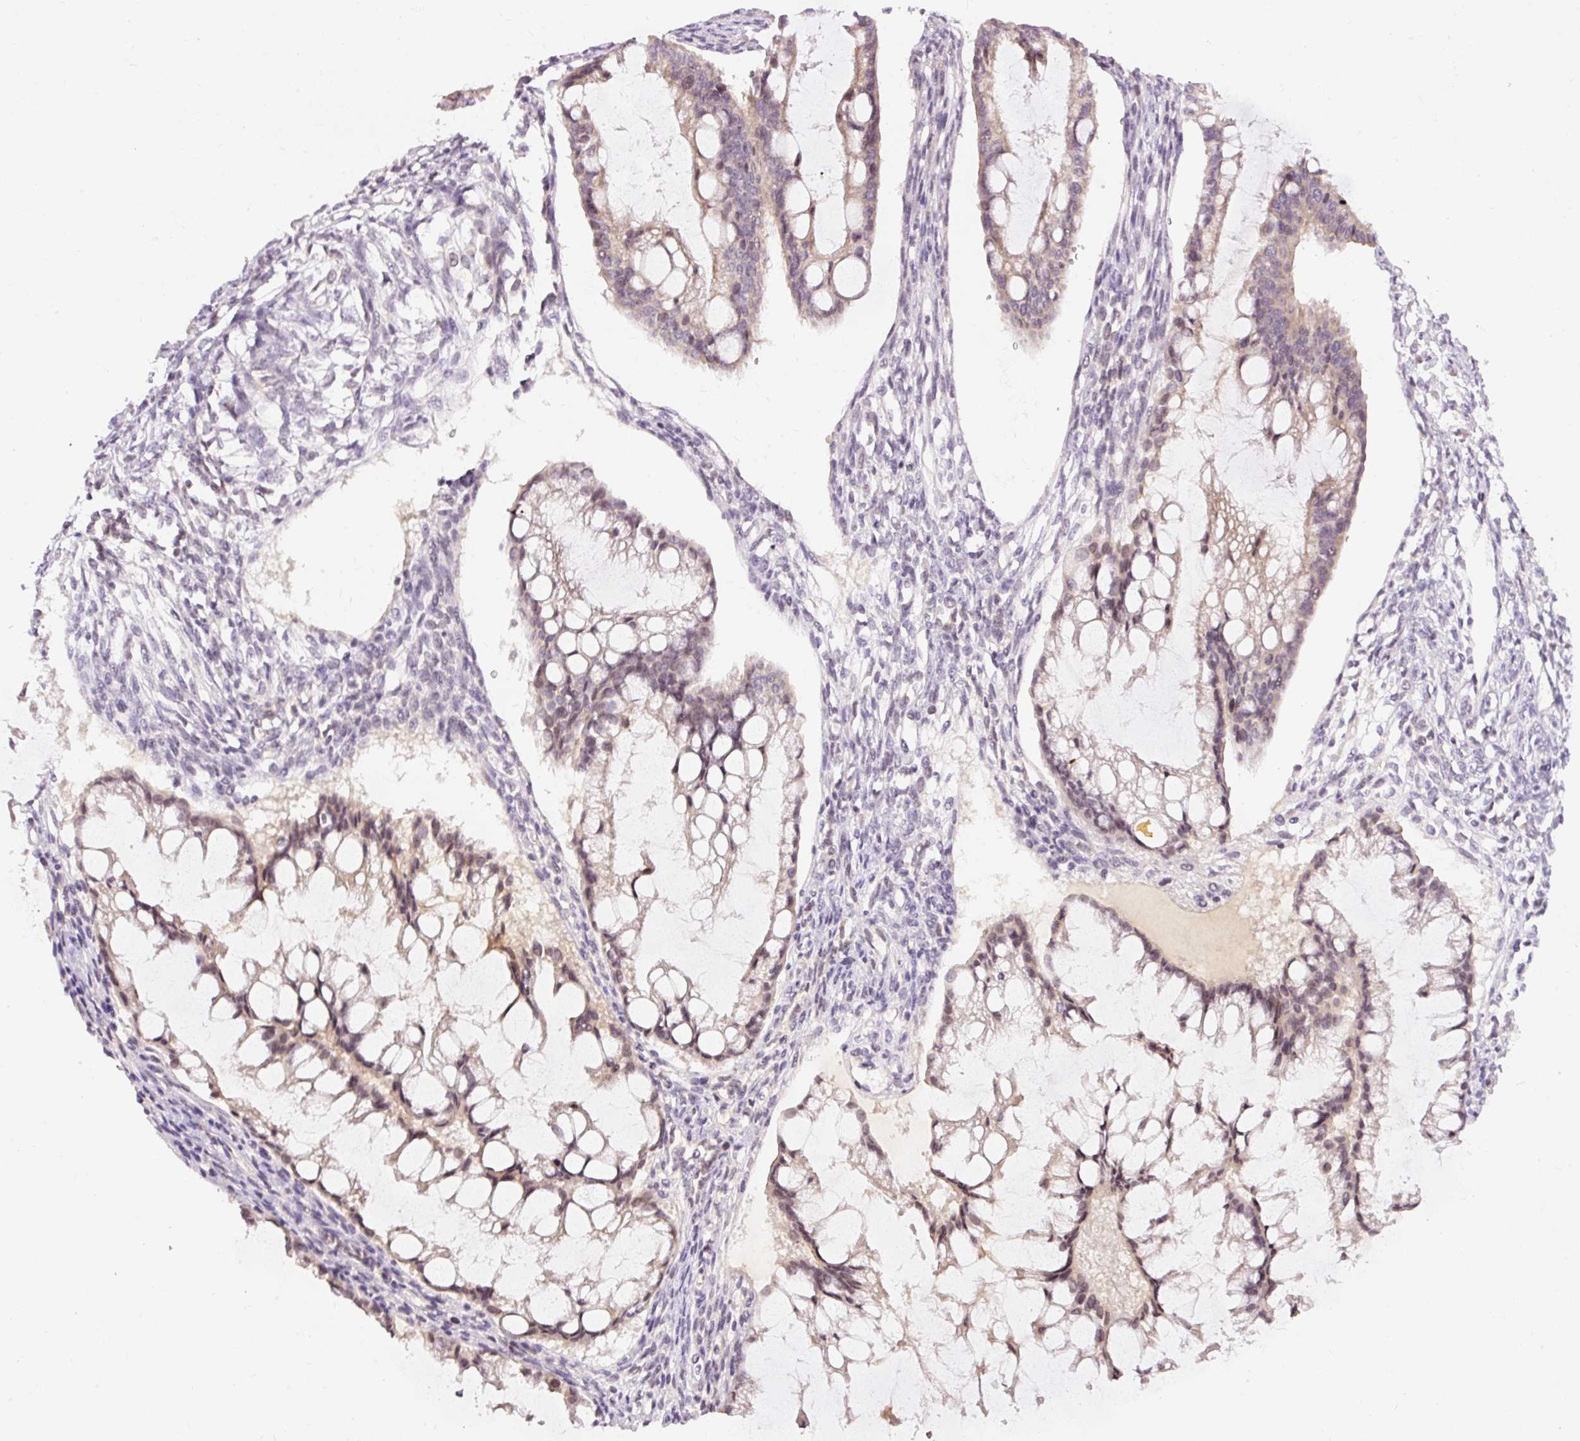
{"staining": {"intensity": "weak", "quantity": "<25%", "location": "nuclear"}, "tissue": "ovarian cancer", "cell_type": "Tumor cells", "image_type": "cancer", "snomed": [{"axis": "morphology", "description": "Cystadenocarcinoma, mucinous, NOS"}, {"axis": "topography", "description": "Ovary"}], "caption": "Immunohistochemical staining of human ovarian cancer displays no significant expression in tumor cells. Brightfield microscopy of immunohistochemistry stained with DAB (3,3'-diaminobenzidine) (brown) and hematoxylin (blue), captured at high magnification.", "gene": "ABHD11", "patient": {"sex": "female", "age": 73}}